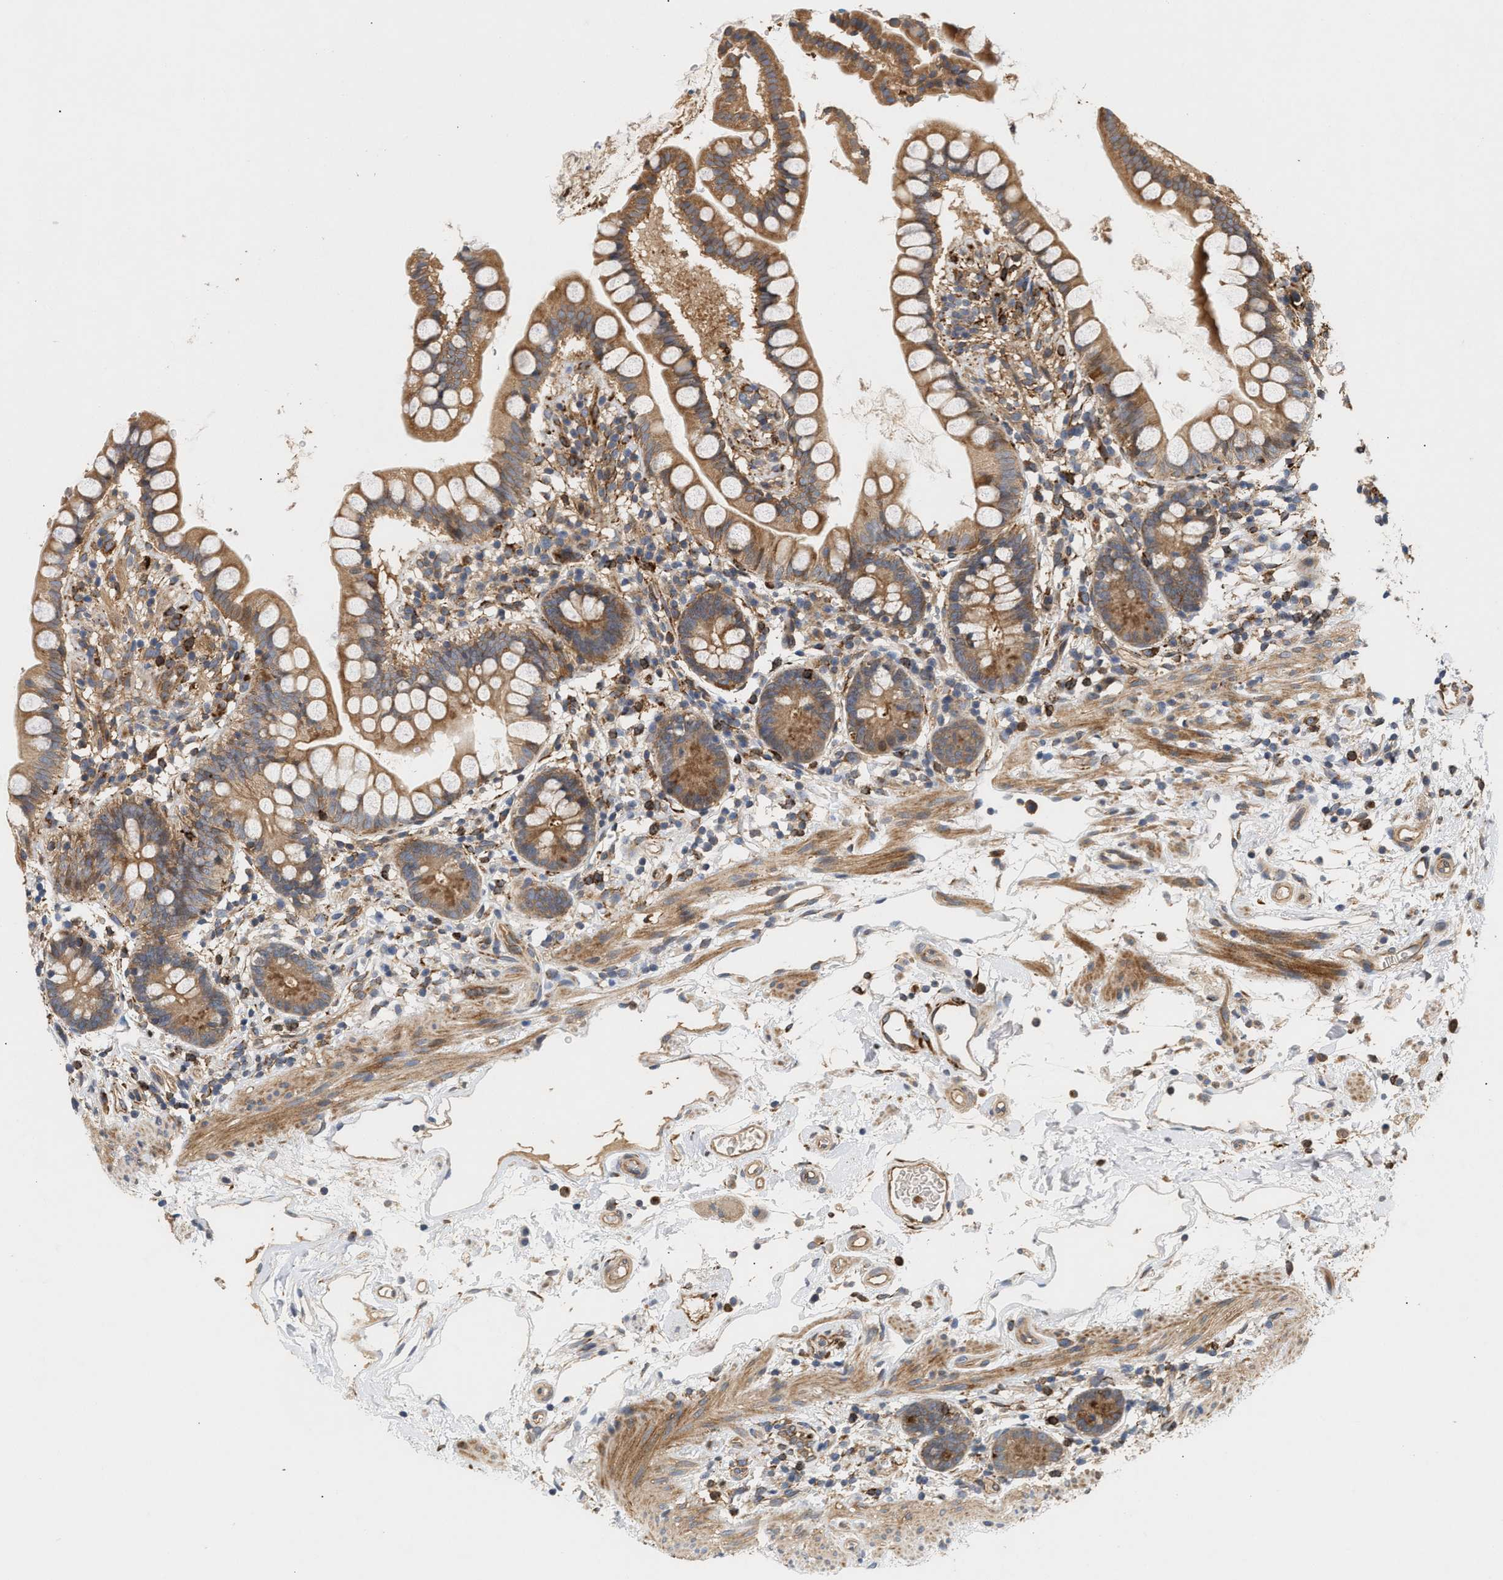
{"staining": {"intensity": "moderate", "quantity": ">75%", "location": "cytoplasmic/membranous"}, "tissue": "small intestine", "cell_type": "Glandular cells", "image_type": "normal", "snomed": [{"axis": "morphology", "description": "Normal tissue, NOS"}, {"axis": "topography", "description": "Small intestine"}], "caption": "Immunohistochemistry (IHC) staining of unremarkable small intestine, which shows medium levels of moderate cytoplasmic/membranous expression in approximately >75% of glandular cells indicating moderate cytoplasmic/membranous protein expression. The staining was performed using DAB (3,3'-diaminobenzidine) (brown) for protein detection and nuclei were counterstained in hematoxylin (blue).", "gene": "PLCD1", "patient": {"sex": "female", "age": 84}}